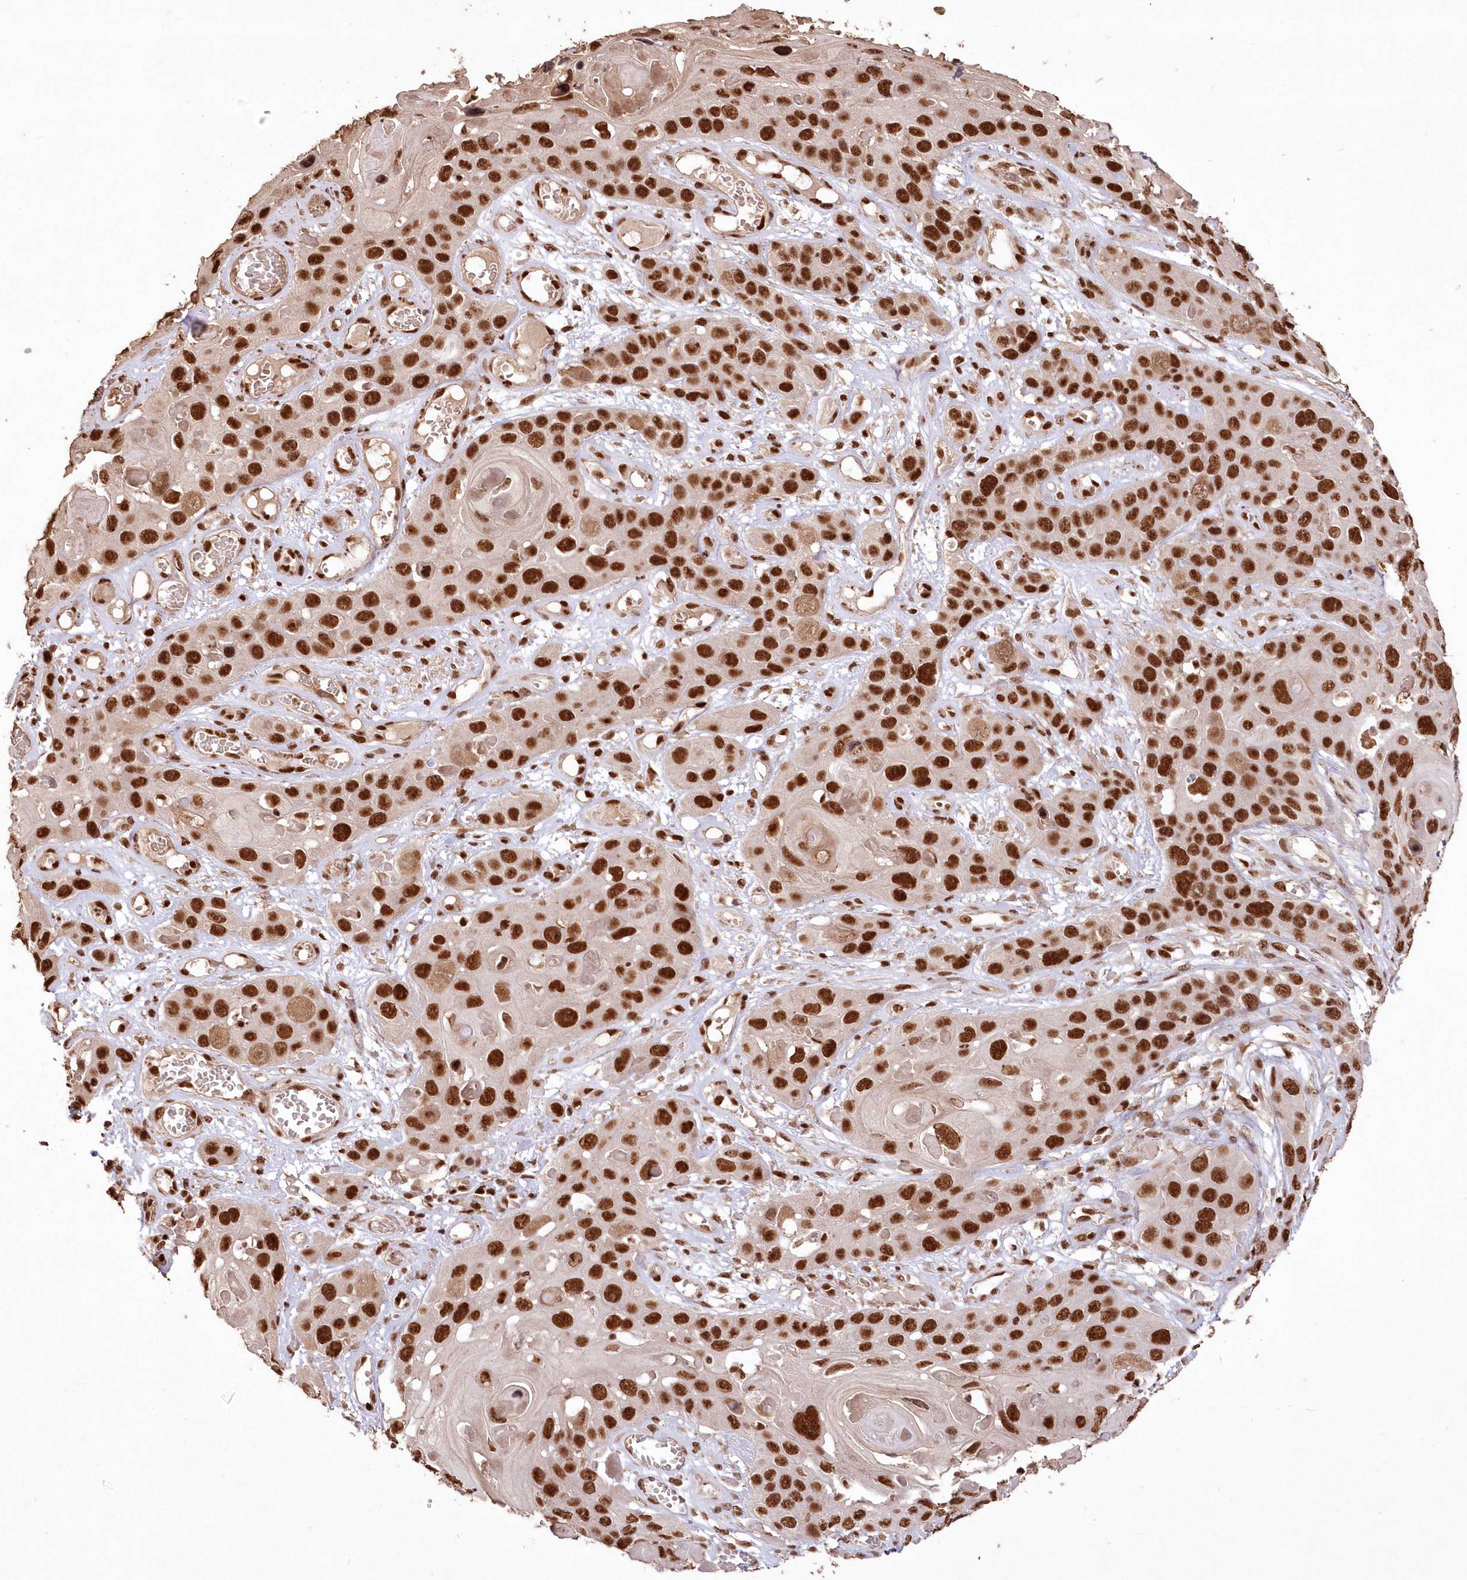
{"staining": {"intensity": "strong", "quantity": ">75%", "location": "nuclear"}, "tissue": "skin cancer", "cell_type": "Tumor cells", "image_type": "cancer", "snomed": [{"axis": "morphology", "description": "Squamous cell carcinoma, NOS"}, {"axis": "topography", "description": "Skin"}], "caption": "Brown immunohistochemical staining in human skin squamous cell carcinoma demonstrates strong nuclear positivity in about >75% of tumor cells. (DAB (3,3'-diaminobenzidine) = brown stain, brightfield microscopy at high magnification).", "gene": "PDS5A", "patient": {"sex": "male", "age": 55}}